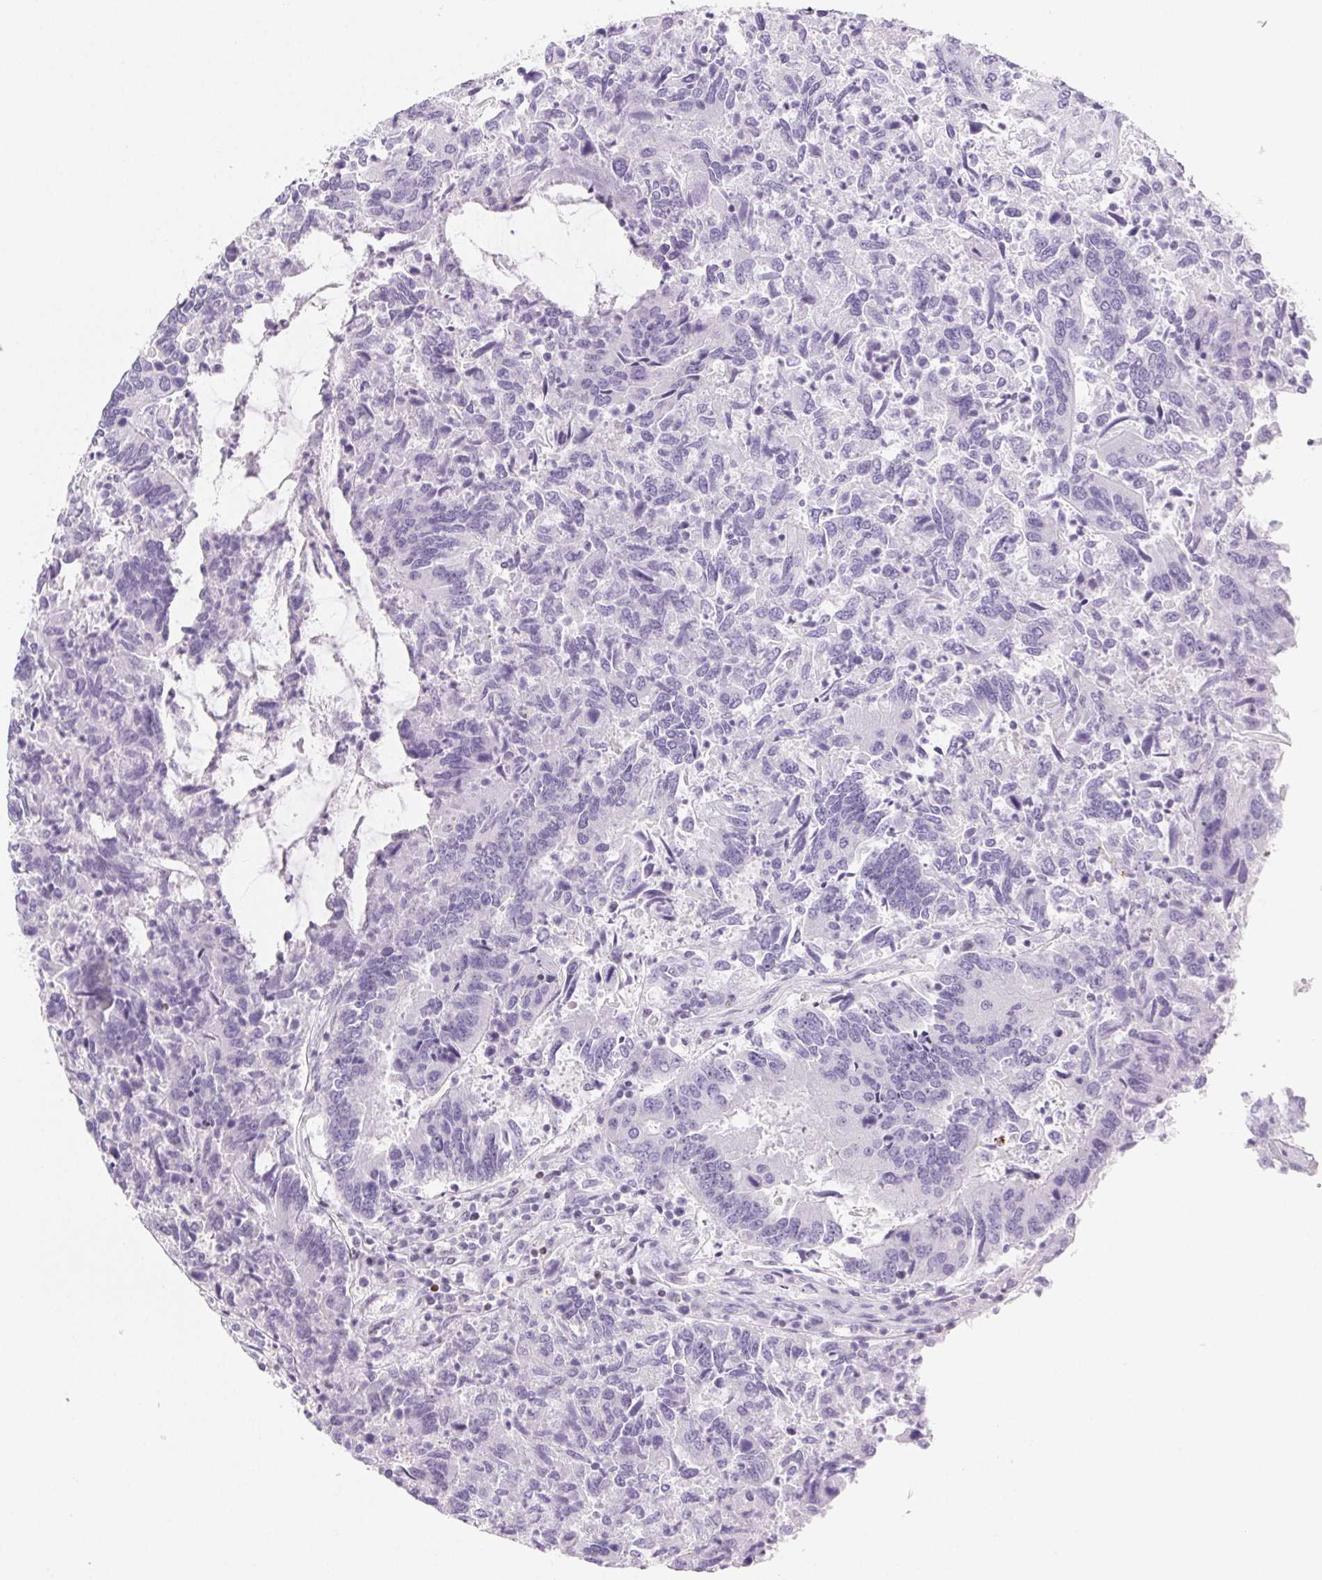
{"staining": {"intensity": "negative", "quantity": "none", "location": "none"}, "tissue": "colorectal cancer", "cell_type": "Tumor cells", "image_type": "cancer", "snomed": [{"axis": "morphology", "description": "Adenocarcinoma, NOS"}, {"axis": "topography", "description": "Colon"}], "caption": "Immunohistochemistry of human colorectal cancer displays no expression in tumor cells.", "gene": "BEND2", "patient": {"sex": "female", "age": 67}}